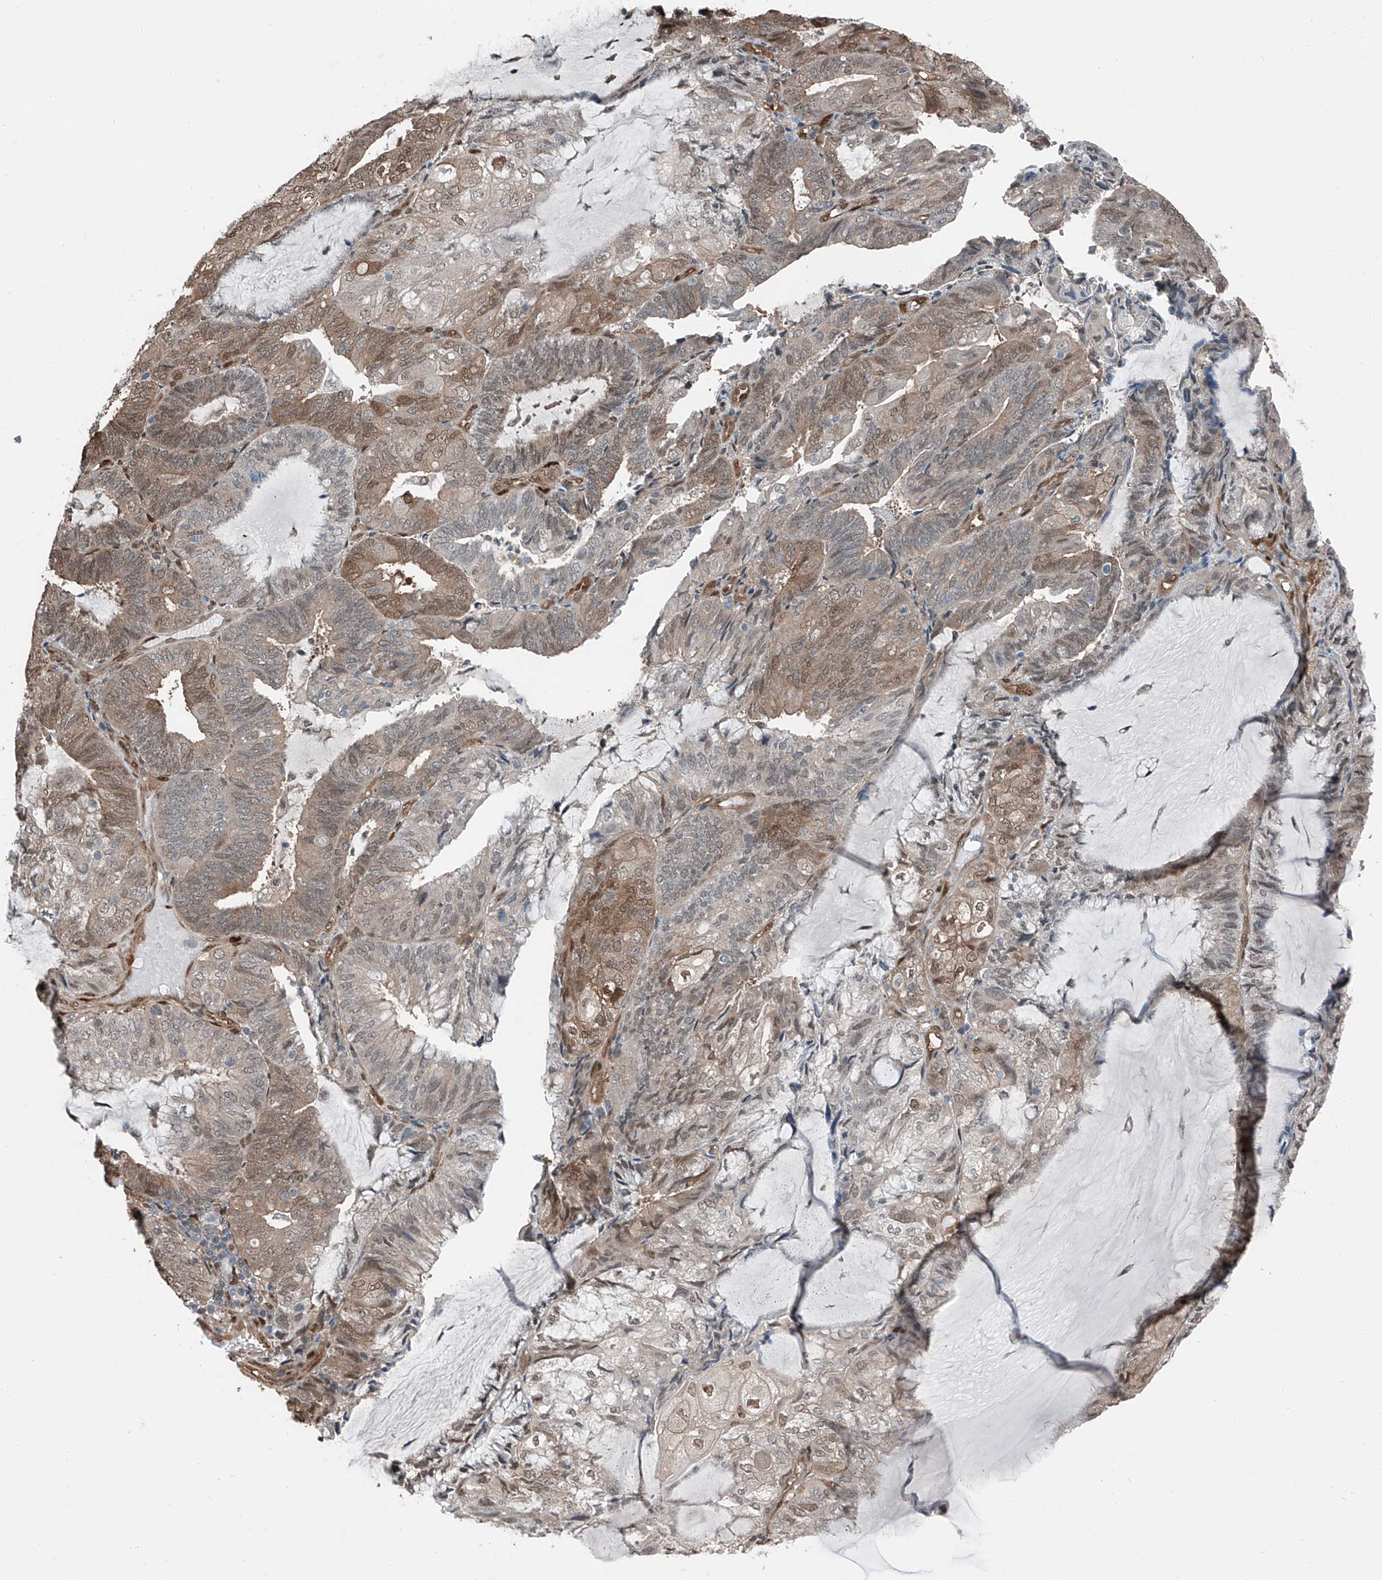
{"staining": {"intensity": "moderate", "quantity": "25%-75%", "location": "cytoplasmic/membranous,nuclear"}, "tissue": "endometrial cancer", "cell_type": "Tumor cells", "image_type": "cancer", "snomed": [{"axis": "morphology", "description": "Adenocarcinoma, NOS"}, {"axis": "topography", "description": "Endometrium"}], "caption": "Immunohistochemical staining of human adenocarcinoma (endometrial) exhibits moderate cytoplasmic/membranous and nuclear protein staining in about 25%-75% of tumor cells.", "gene": "HSPA6", "patient": {"sex": "female", "age": 81}}